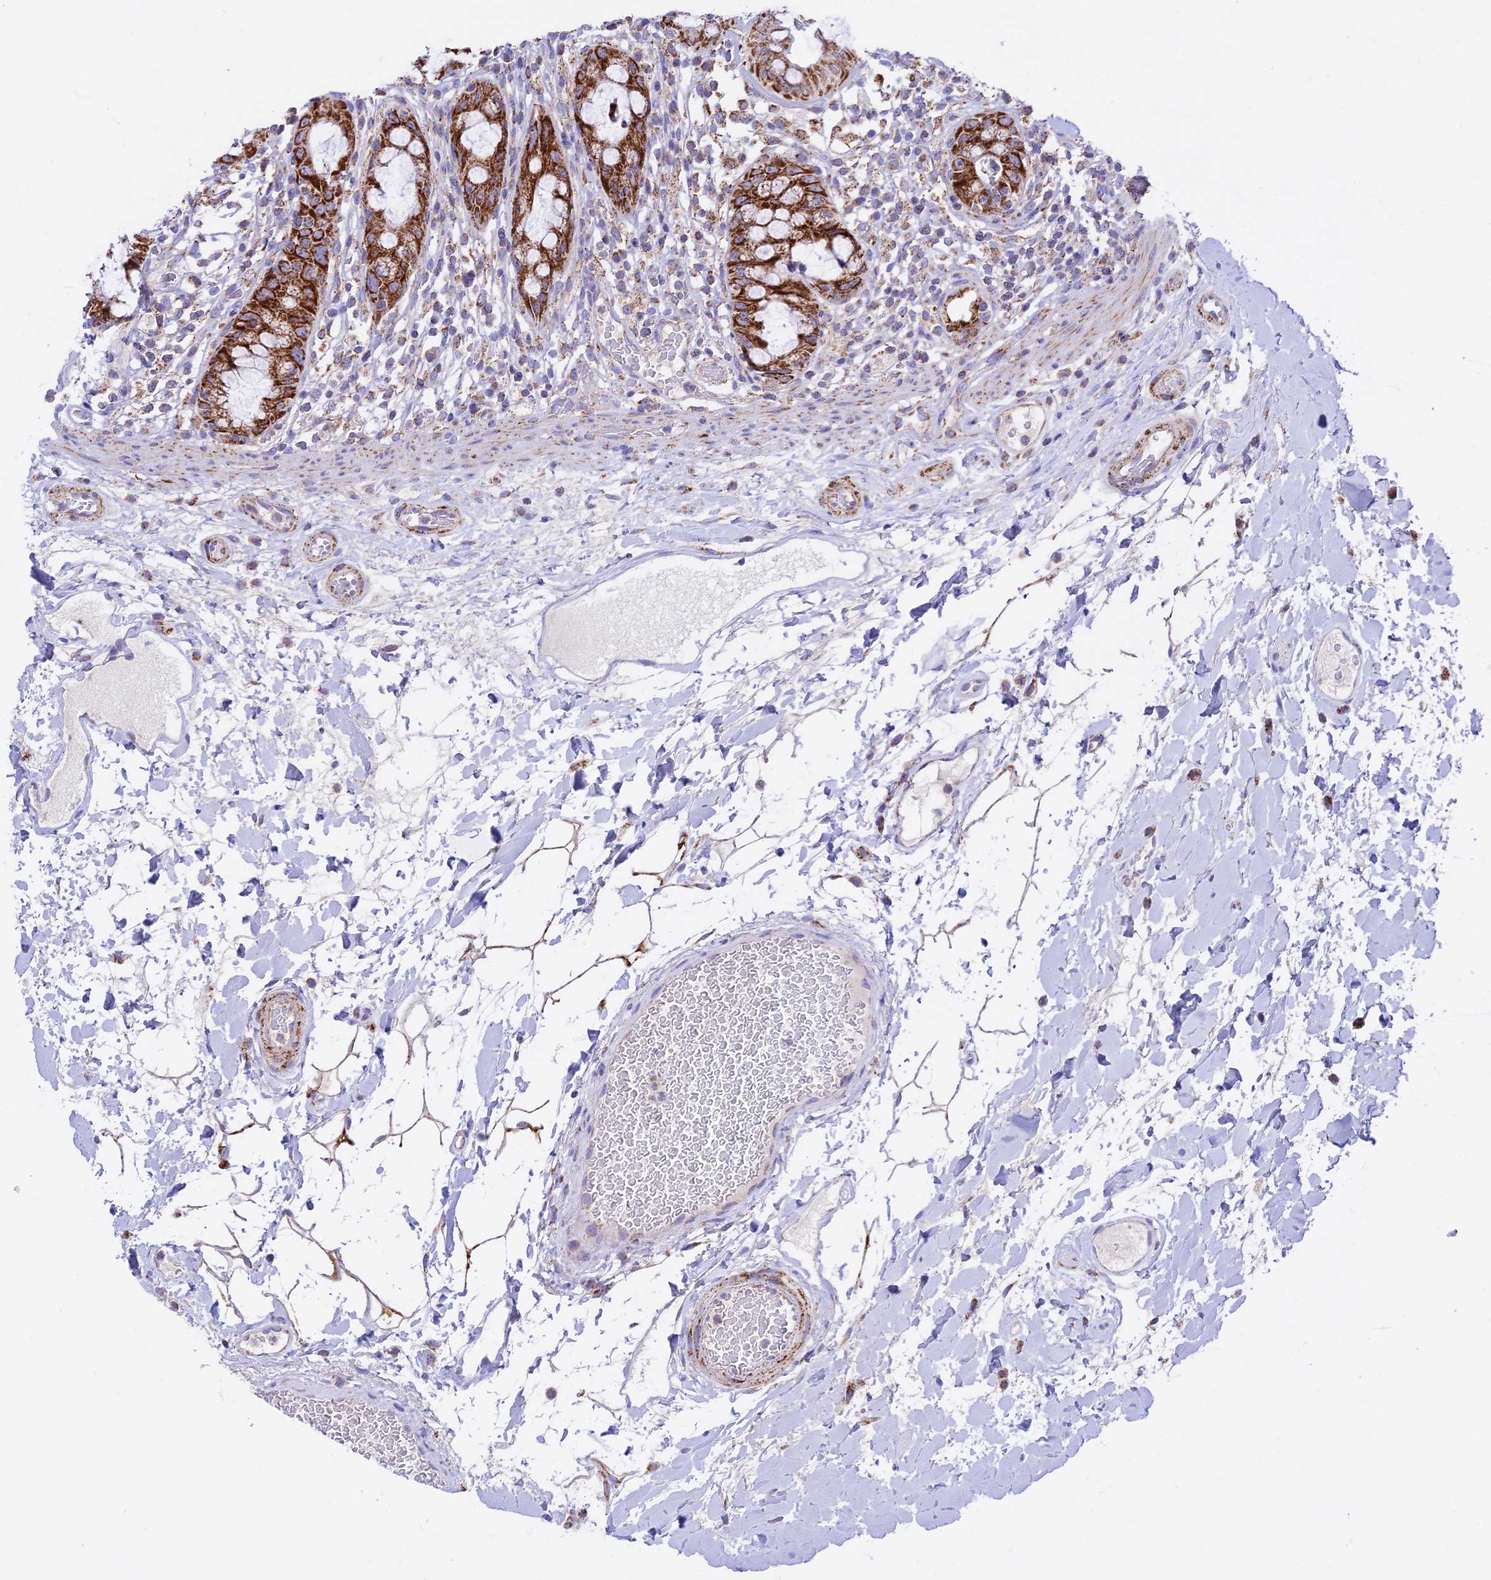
{"staining": {"intensity": "strong", "quantity": ">75%", "location": "cytoplasmic/membranous"}, "tissue": "rectum", "cell_type": "Glandular cells", "image_type": "normal", "snomed": [{"axis": "morphology", "description": "Normal tissue, NOS"}, {"axis": "topography", "description": "Rectum"}], "caption": "Immunohistochemistry histopathology image of normal rectum: rectum stained using IHC shows high levels of strong protein expression localized specifically in the cytoplasmic/membranous of glandular cells, appearing as a cytoplasmic/membranous brown color.", "gene": "HSDL2", "patient": {"sex": "female", "age": 57}}